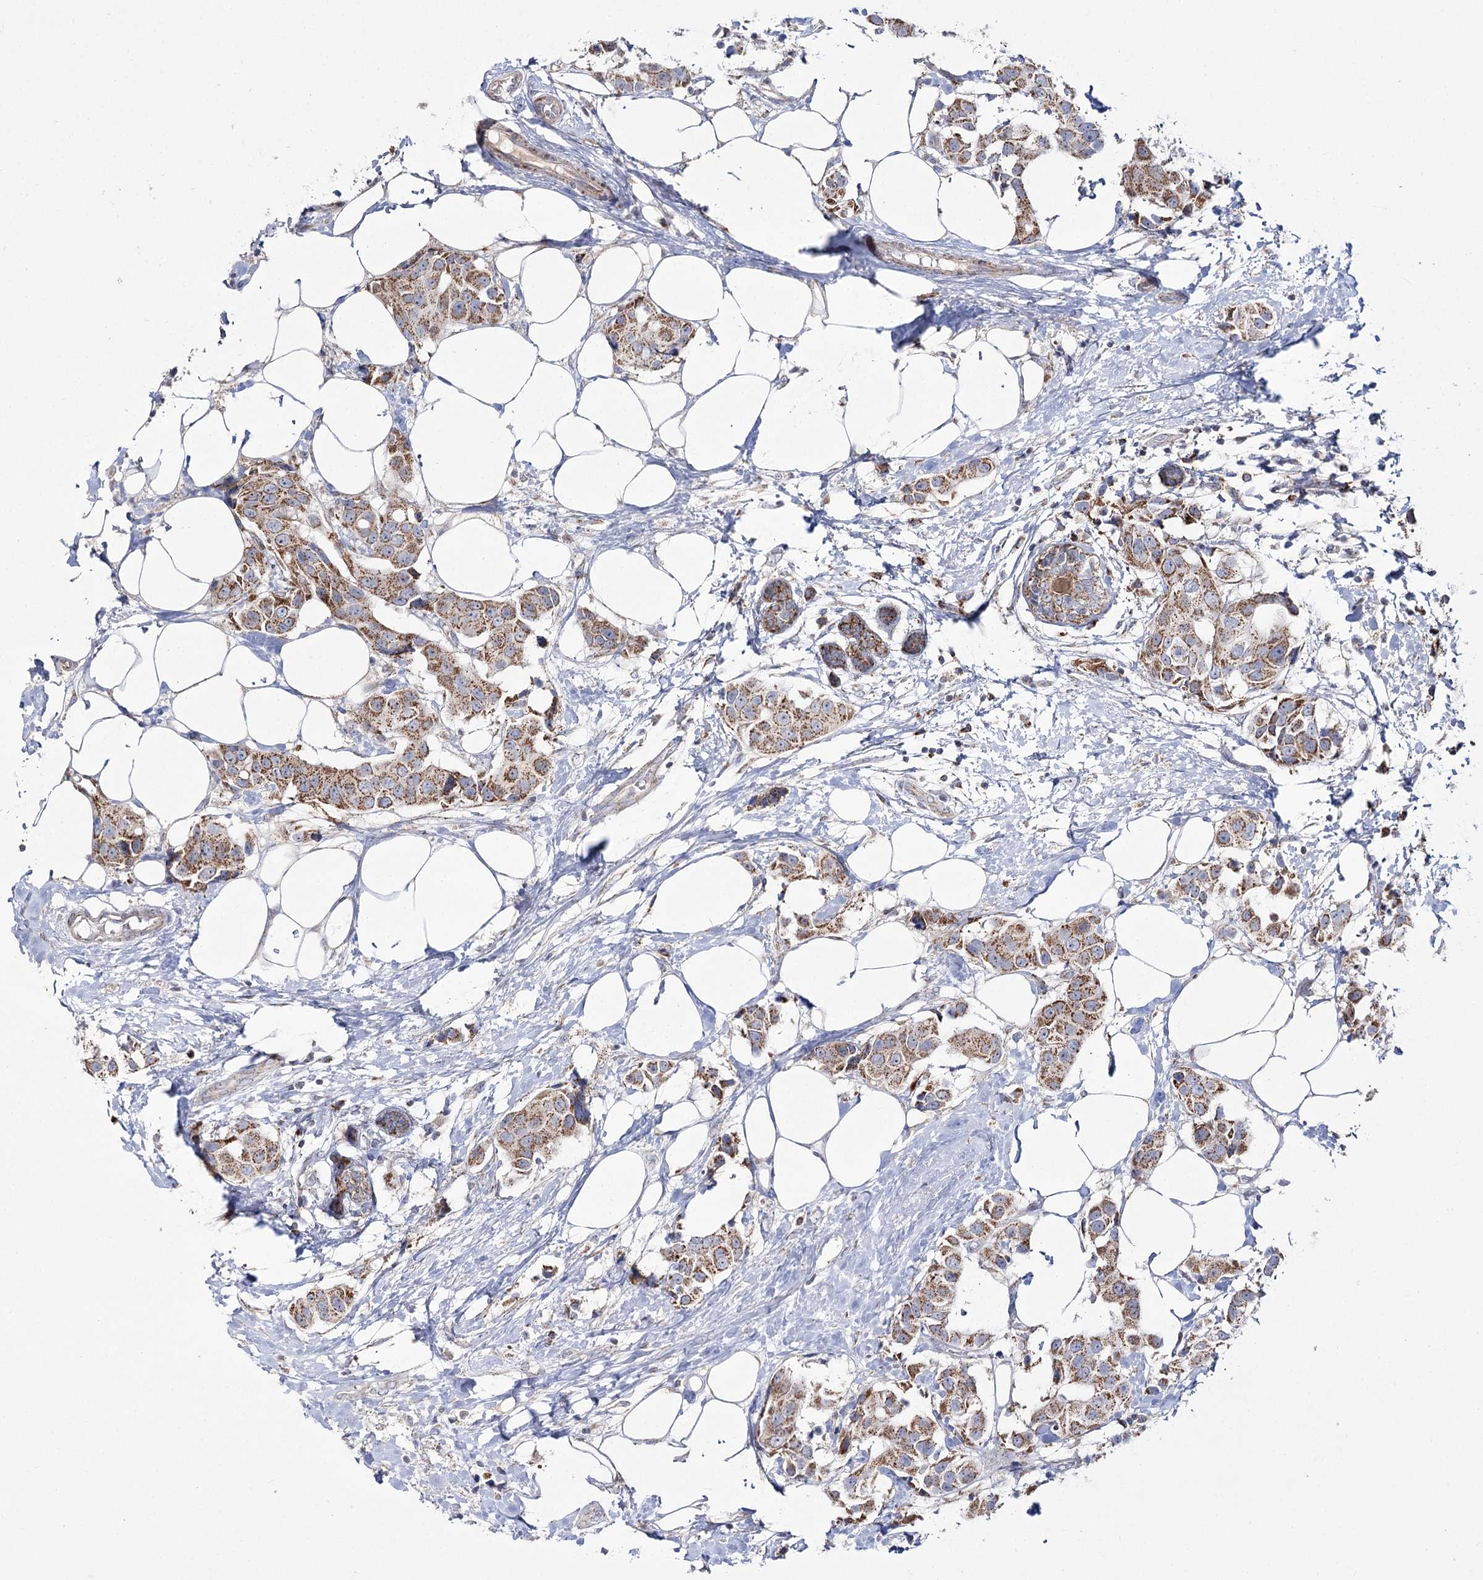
{"staining": {"intensity": "moderate", "quantity": ">75%", "location": "cytoplasmic/membranous"}, "tissue": "breast cancer", "cell_type": "Tumor cells", "image_type": "cancer", "snomed": [{"axis": "morphology", "description": "Normal tissue, NOS"}, {"axis": "morphology", "description": "Duct carcinoma"}, {"axis": "topography", "description": "Breast"}], "caption": "This is an image of immunohistochemistry staining of breast cancer (infiltrating ductal carcinoma), which shows moderate expression in the cytoplasmic/membranous of tumor cells.", "gene": "NADK2", "patient": {"sex": "female", "age": 39}}